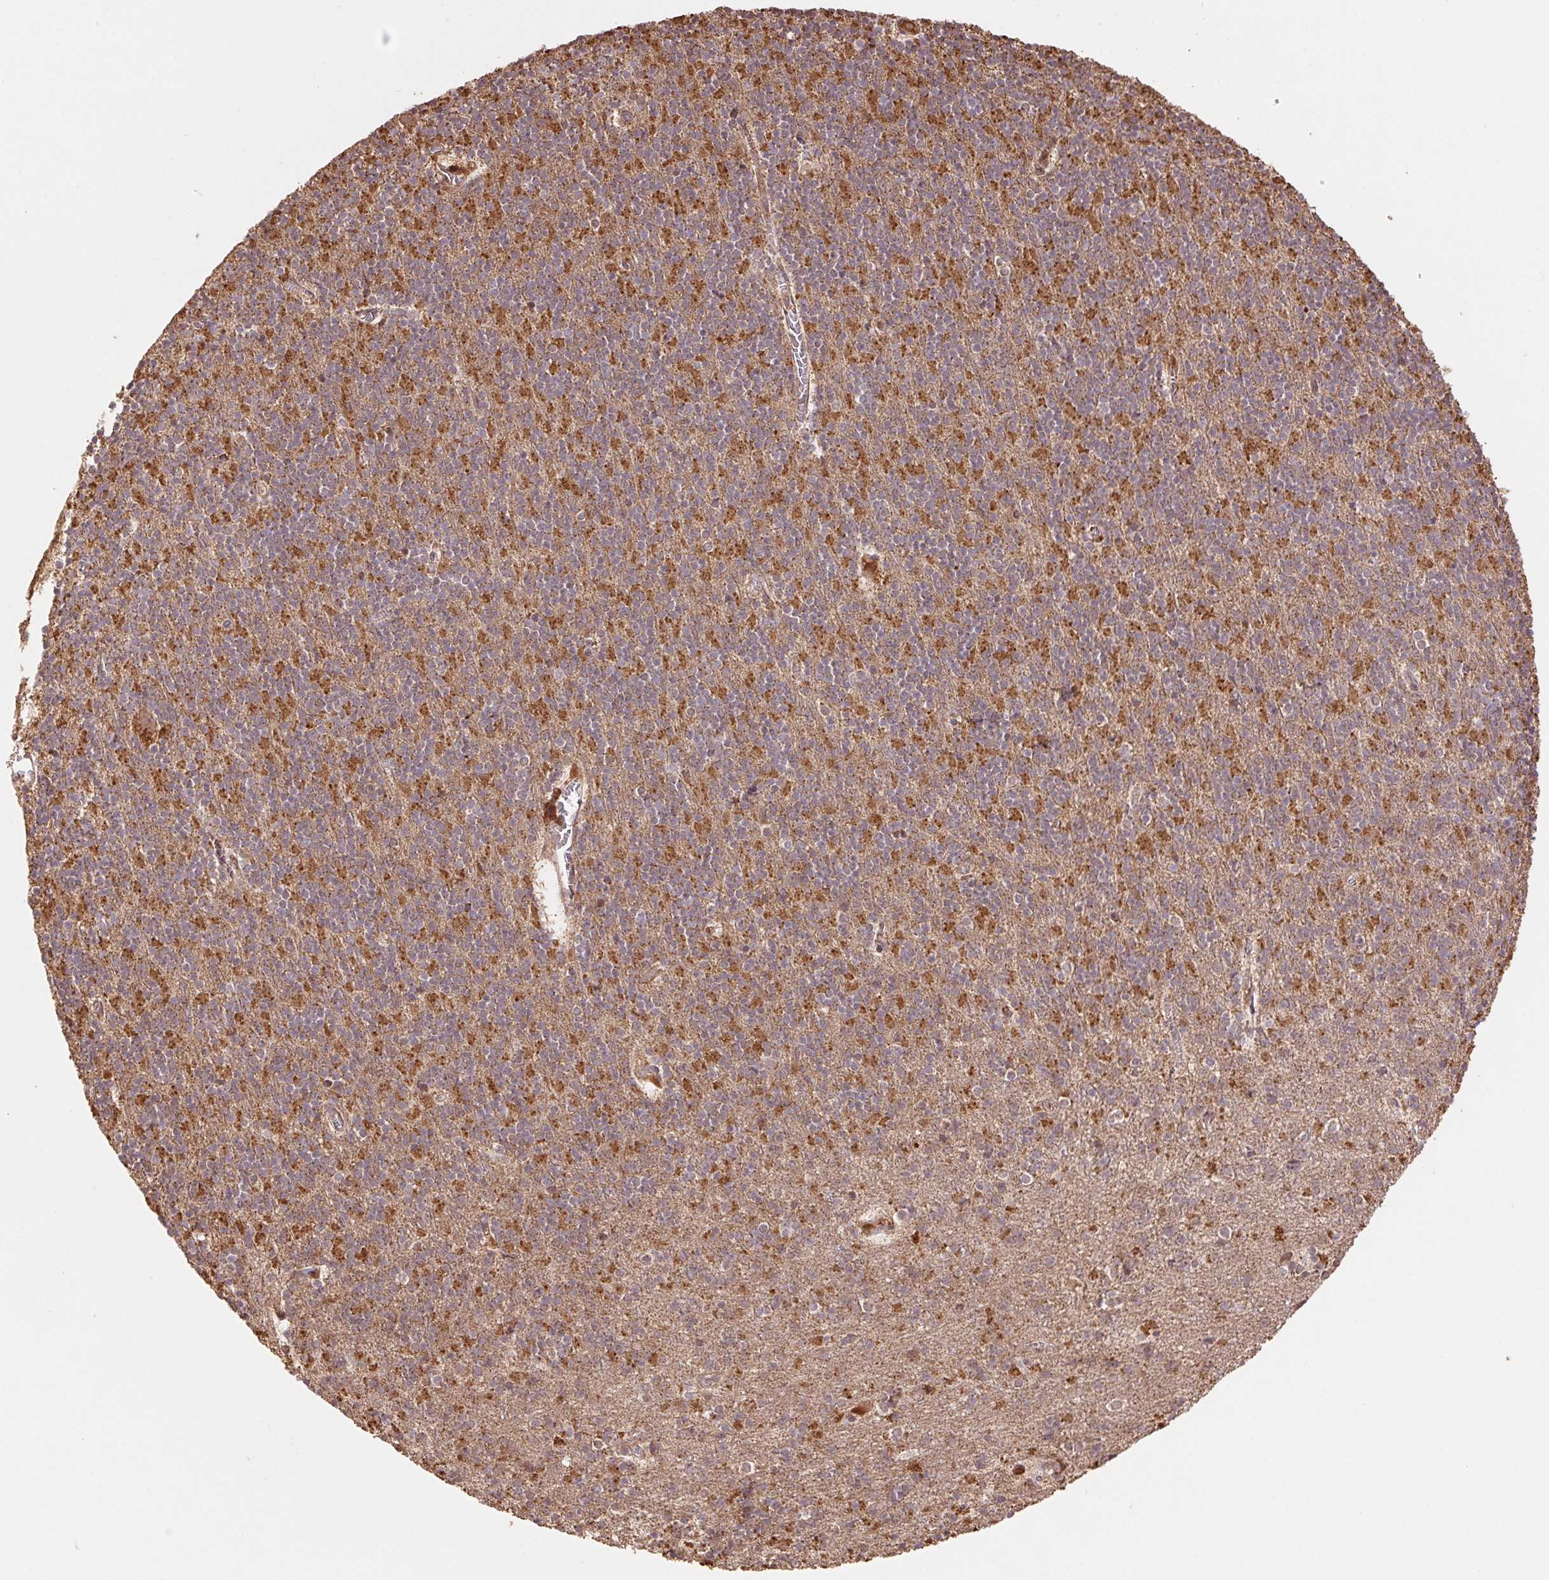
{"staining": {"intensity": "strong", "quantity": "25%-75%", "location": "cytoplasmic/membranous"}, "tissue": "cerebellum", "cell_type": "Cells in granular layer", "image_type": "normal", "snomed": [{"axis": "morphology", "description": "Normal tissue, NOS"}, {"axis": "topography", "description": "Cerebellum"}], "caption": "Immunohistochemical staining of normal human cerebellum reveals high levels of strong cytoplasmic/membranous staining in about 25%-75% of cells in granular layer. The staining was performed using DAB (3,3'-diaminobenzidine) to visualize the protein expression in brown, while the nuclei were stained in blue with hematoxylin (Magnification: 20x).", "gene": "PDHA1", "patient": {"sex": "male", "age": 70}}